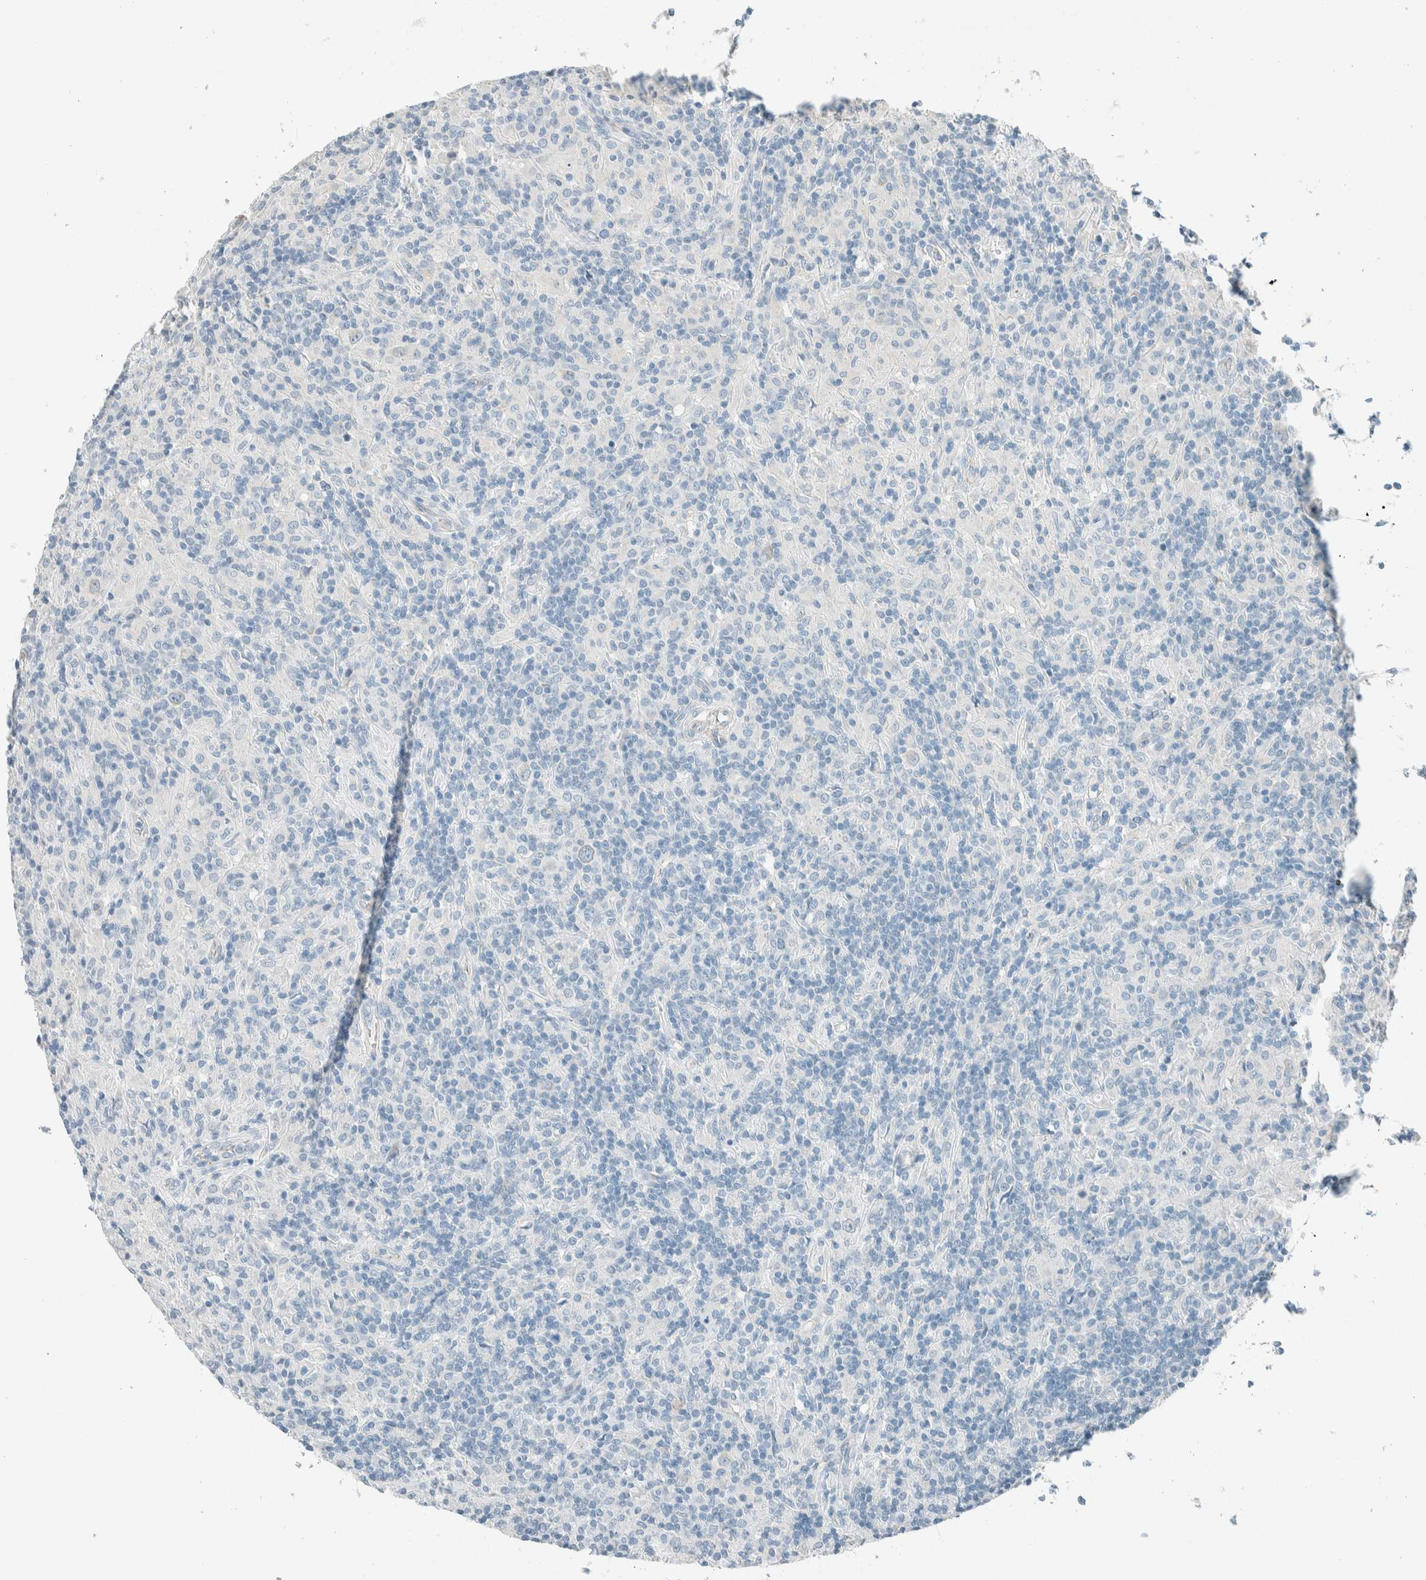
{"staining": {"intensity": "negative", "quantity": "none", "location": "none"}, "tissue": "lymphoma", "cell_type": "Tumor cells", "image_type": "cancer", "snomed": [{"axis": "morphology", "description": "Hodgkin's disease, NOS"}, {"axis": "topography", "description": "Lymph node"}], "caption": "This image is of lymphoma stained with immunohistochemistry to label a protein in brown with the nuclei are counter-stained blue. There is no positivity in tumor cells.", "gene": "SLFN12", "patient": {"sex": "male", "age": 70}}